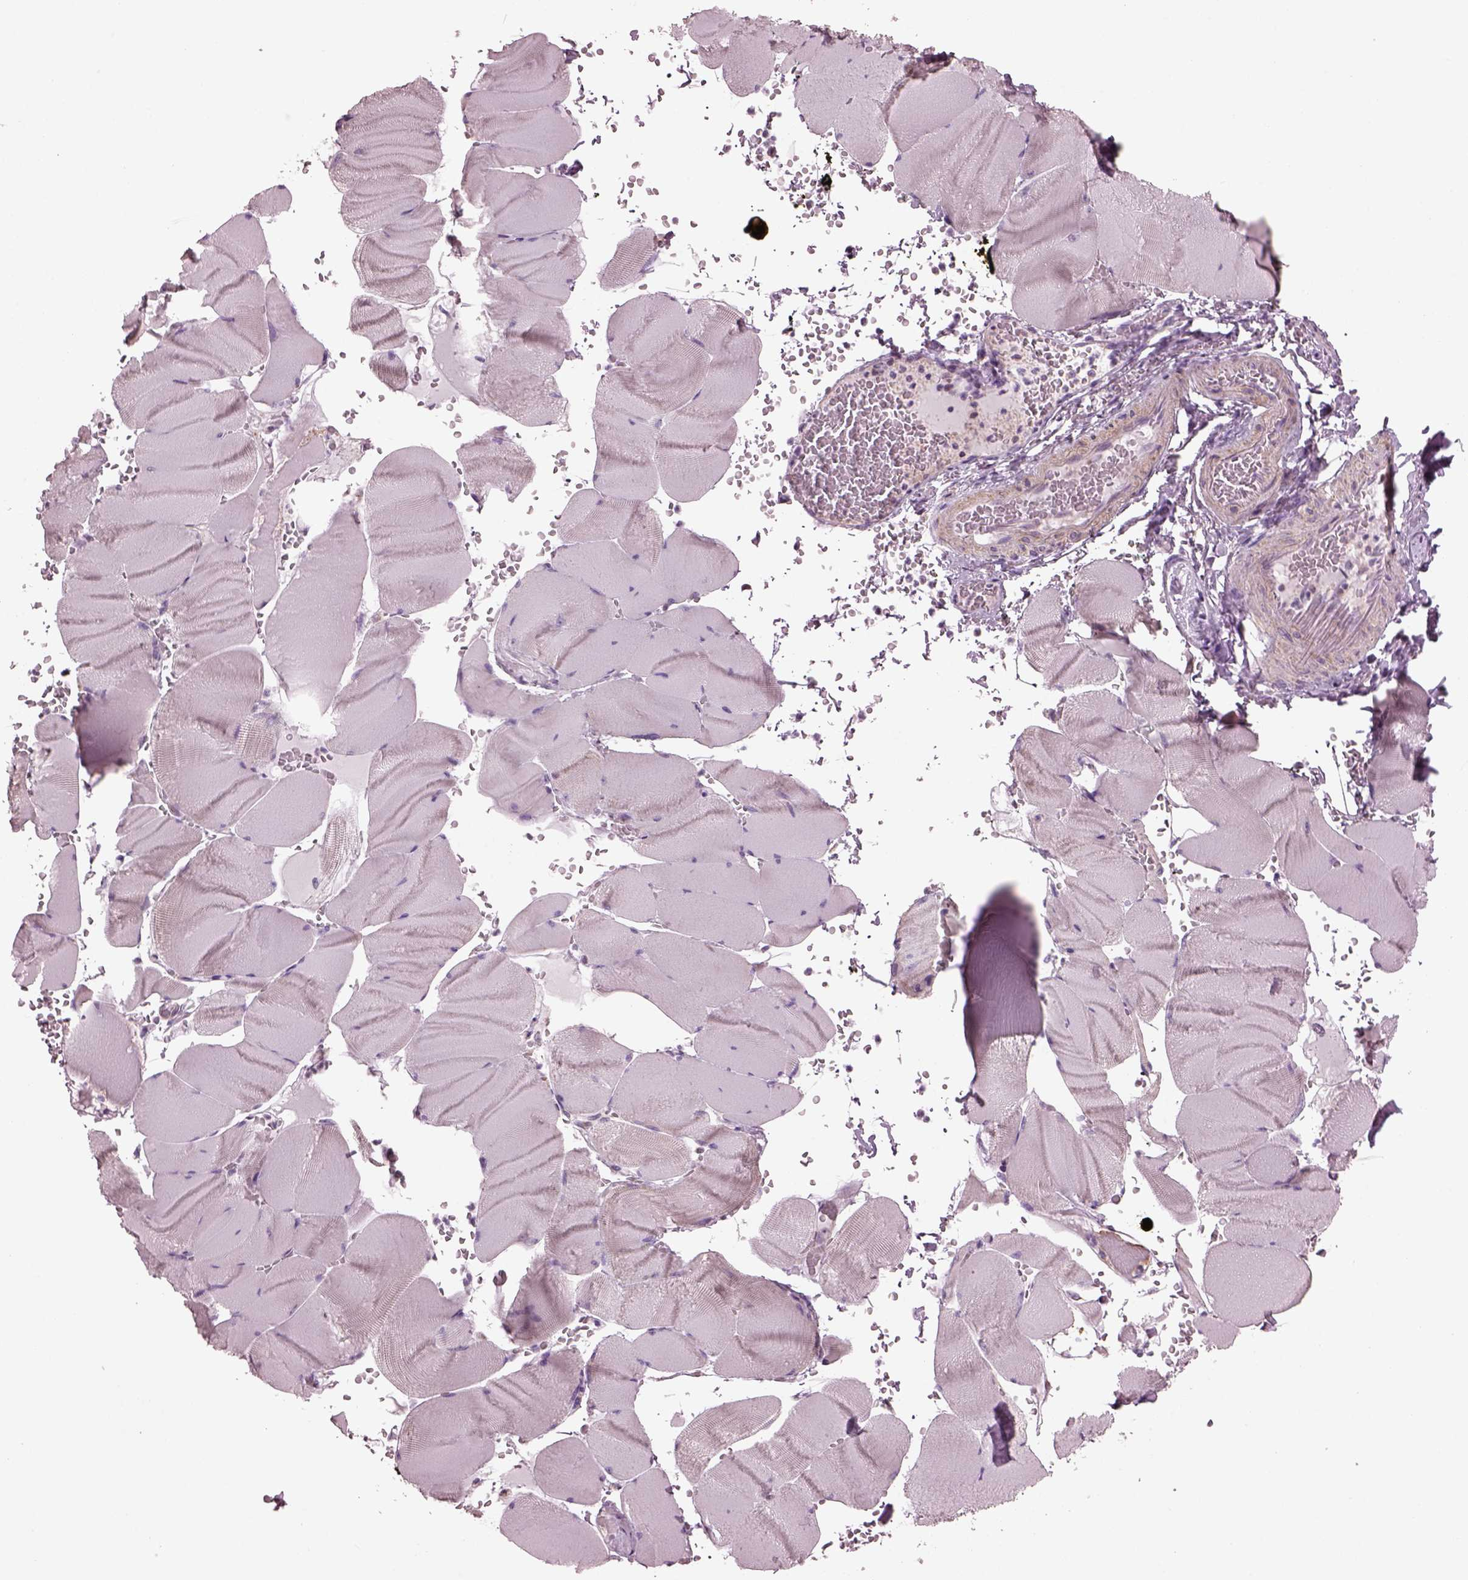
{"staining": {"intensity": "negative", "quantity": "none", "location": "none"}, "tissue": "skeletal muscle", "cell_type": "Myocytes", "image_type": "normal", "snomed": [{"axis": "morphology", "description": "Normal tissue, NOS"}, {"axis": "topography", "description": "Skeletal muscle"}], "caption": "Myocytes show no significant expression in benign skeletal muscle.", "gene": "SPATA7", "patient": {"sex": "male", "age": 56}}